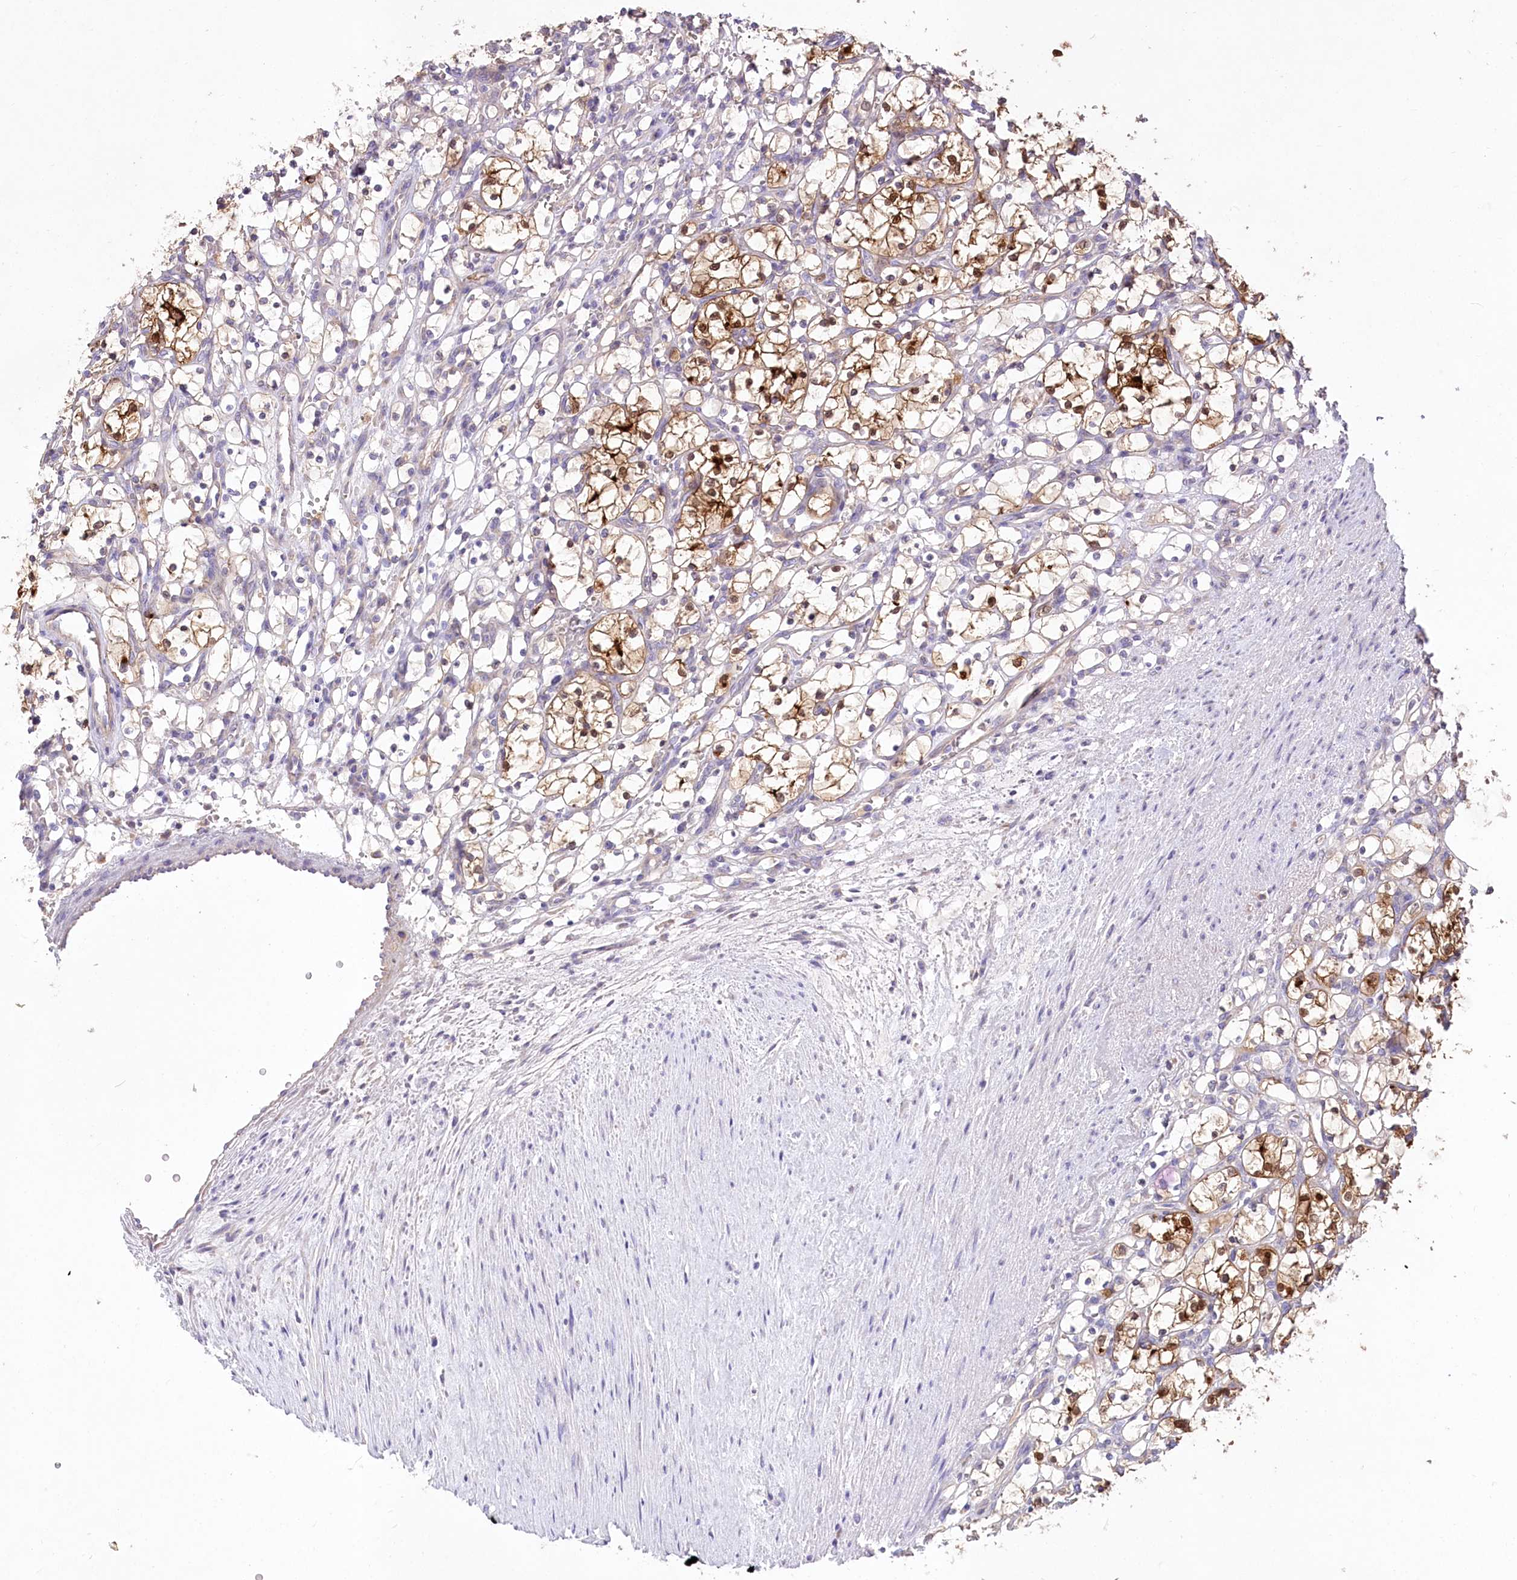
{"staining": {"intensity": "moderate", "quantity": "25%-75%", "location": "cytoplasmic/membranous,nuclear"}, "tissue": "renal cancer", "cell_type": "Tumor cells", "image_type": "cancer", "snomed": [{"axis": "morphology", "description": "Adenocarcinoma, NOS"}, {"axis": "topography", "description": "Kidney"}], "caption": "A micrograph showing moderate cytoplasmic/membranous and nuclear expression in approximately 25%-75% of tumor cells in renal cancer (adenocarcinoma), as visualized by brown immunohistochemical staining.", "gene": "PBLD", "patient": {"sex": "female", "age": 69}}